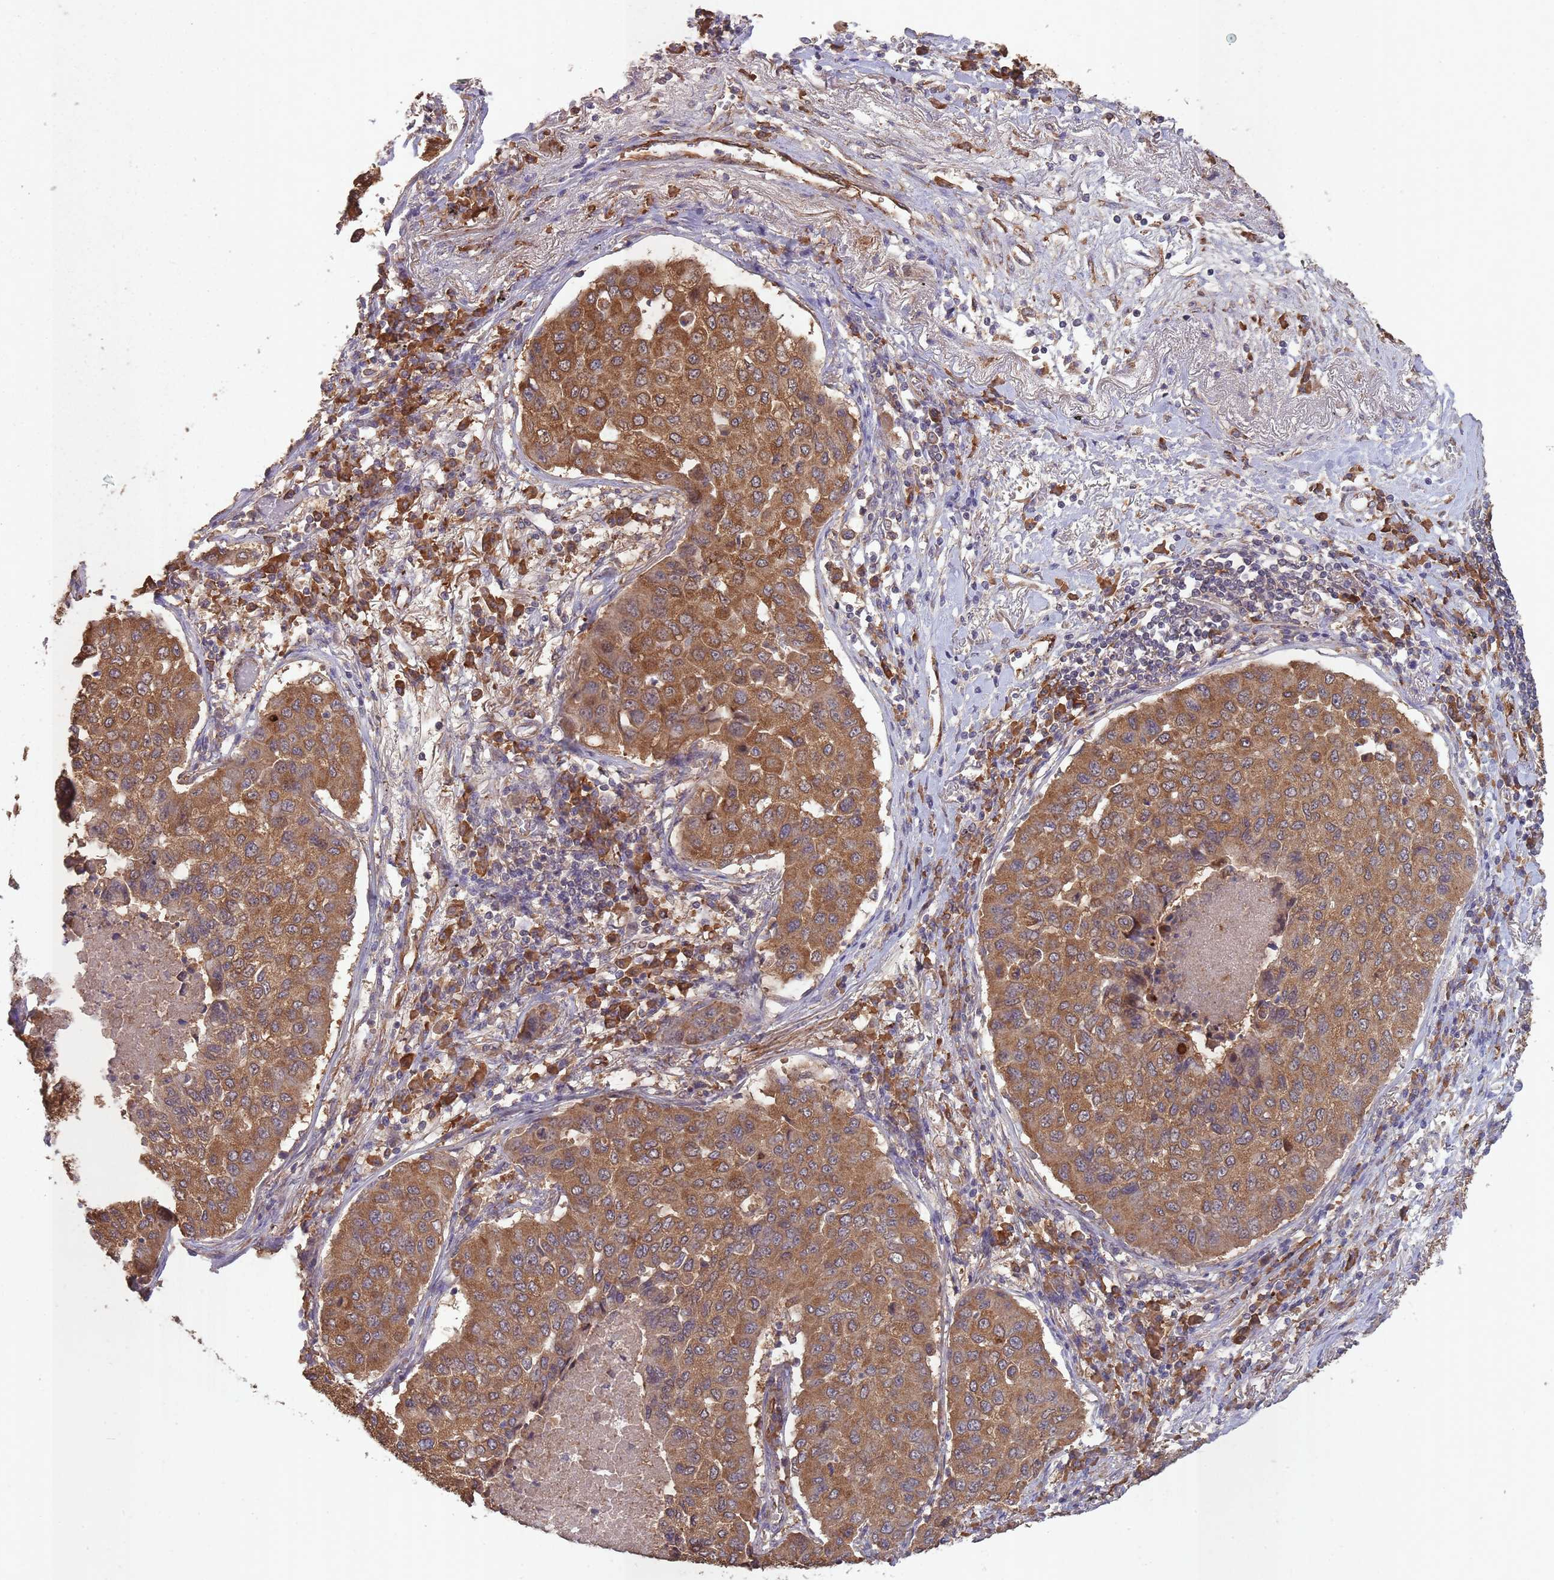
{"staining": {"intensity": "moderate", "quantity": ">75%", "location": "cytoplasmic/membranous"}, "tissue": "lung cancer", "cell_type": "Tumor cells", "image_type": "cancer", "snomed": [{"axis": "morphology", "description": "Squamous cell carcinoma, NOS"}, {"axis": "topography", "description": "Lung"}], "caption": "Protein expression analysis of human squamous cell carcinoma (lung) reveals moderate cytoplasmic/membranous expression in about >75% of tumor cells.", "gene": "SANBR", "patient": {"sex": "male", "age": 74}}